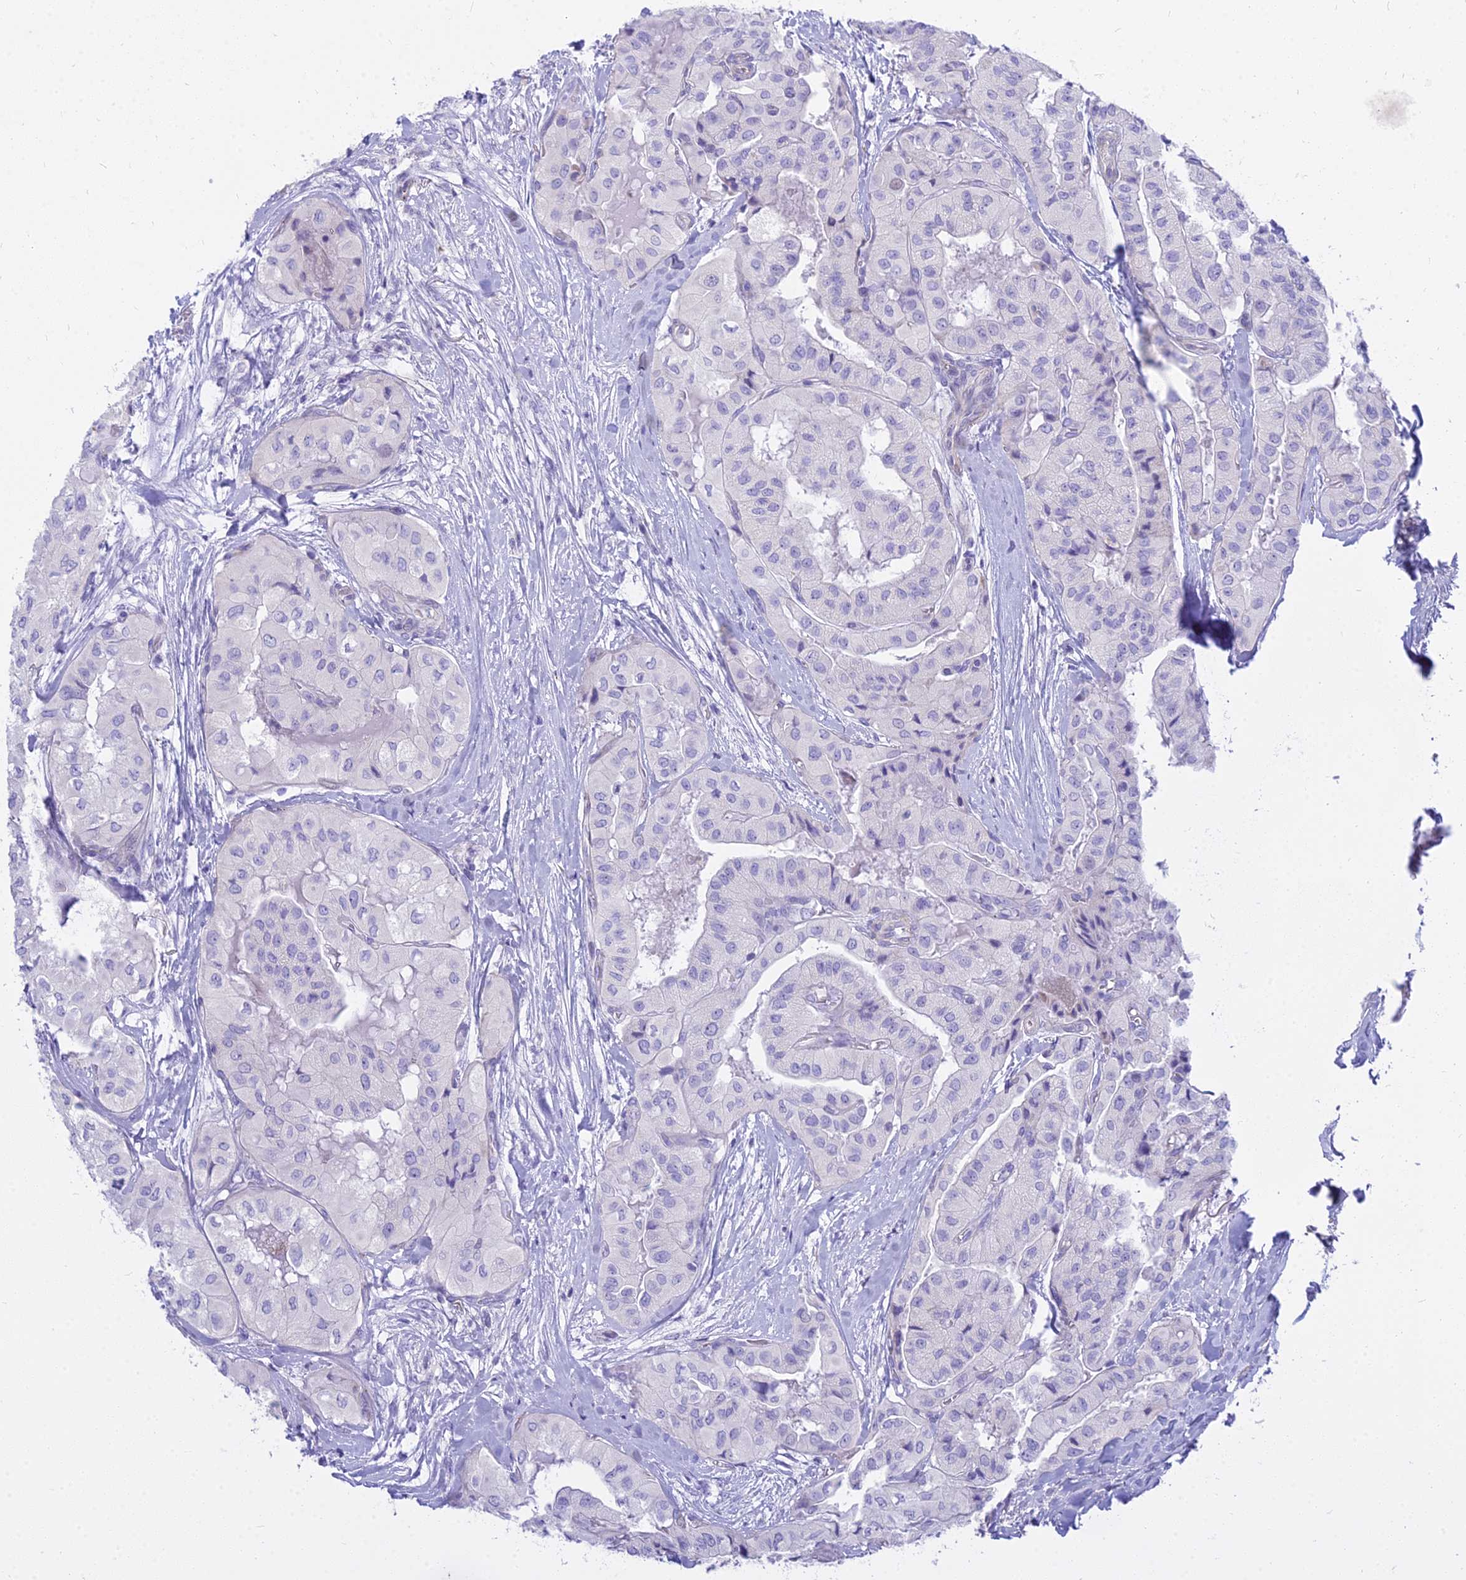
{"staining": {"intensity": "negative", "quantity": "none", "location": "none"}, "tissue": "thyroid cancer", "cell_type": "Tumor cells", "image_type": "cancer", "snomed": [{"axis": "morphology", "description": "Papillary adenocarcinoma, NOS"}, {"axis": "topography", "description": "Thyroid gland"}], "caption": "This is a histopathology image of IHC staining of papillary adenocarcinoma (thyroid), which shows no staining in tumor cells.", "gene": "SMIM24", "patient": {"sex": "female", "age": 59}}